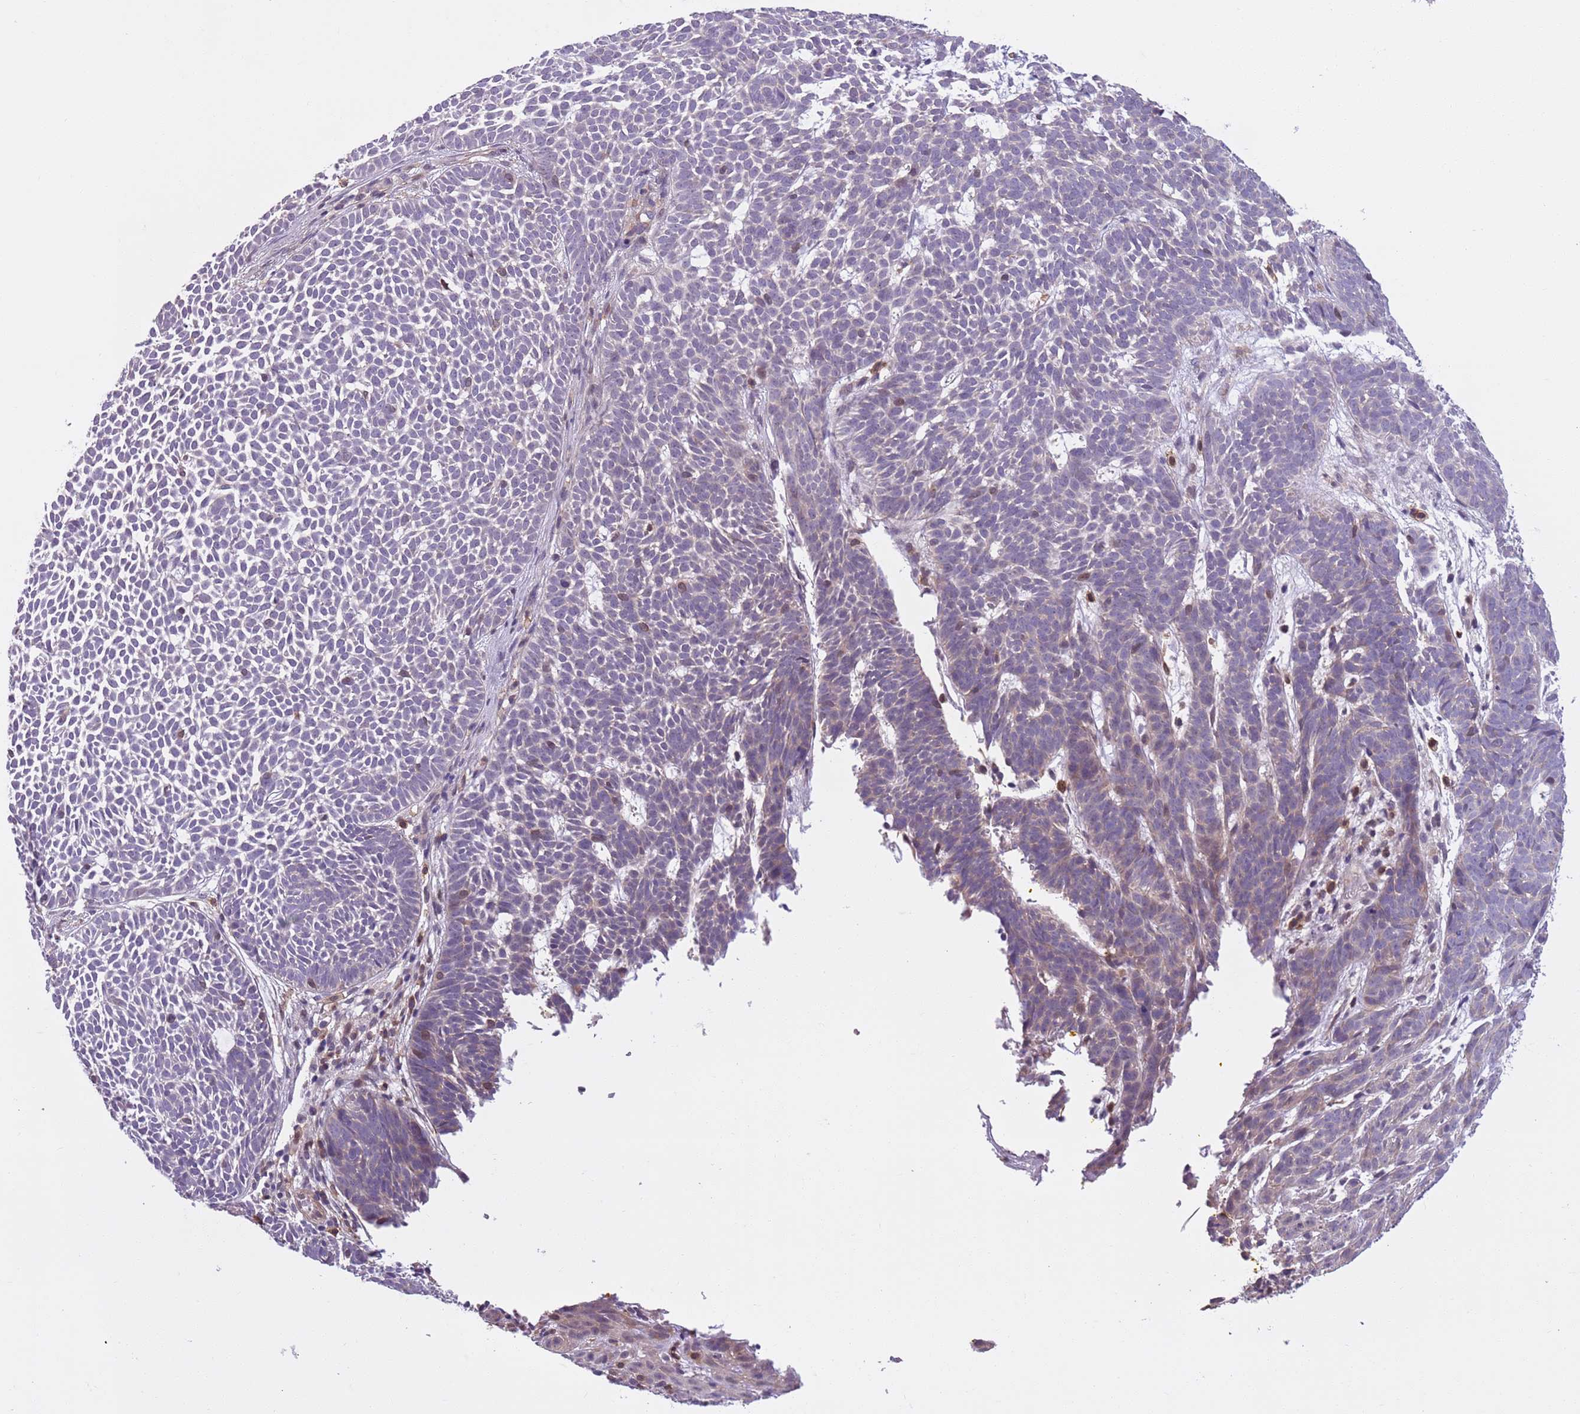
{"staining": {"intensity": "weak", "quantity": "<25%", "location": "nuclear"}, "tissue": "skin cancer", "cell_type": "Tumor cells", "image_type": "cancer", "snomed": [{"axis": "morphology", "description": "Basal cell carcinoma"}, {"axis": "topography", "description": "Skin"}], "caption": "High magnification brightfield microscopy of skin cancer stained with DAB (3,3'-diaminobenzidine) (brown) and counterstained with hematoxylin (blue): tumor cells show no significant positivity.", "gene": "JAML", "patient": {"sex": "female", "age": 78}}